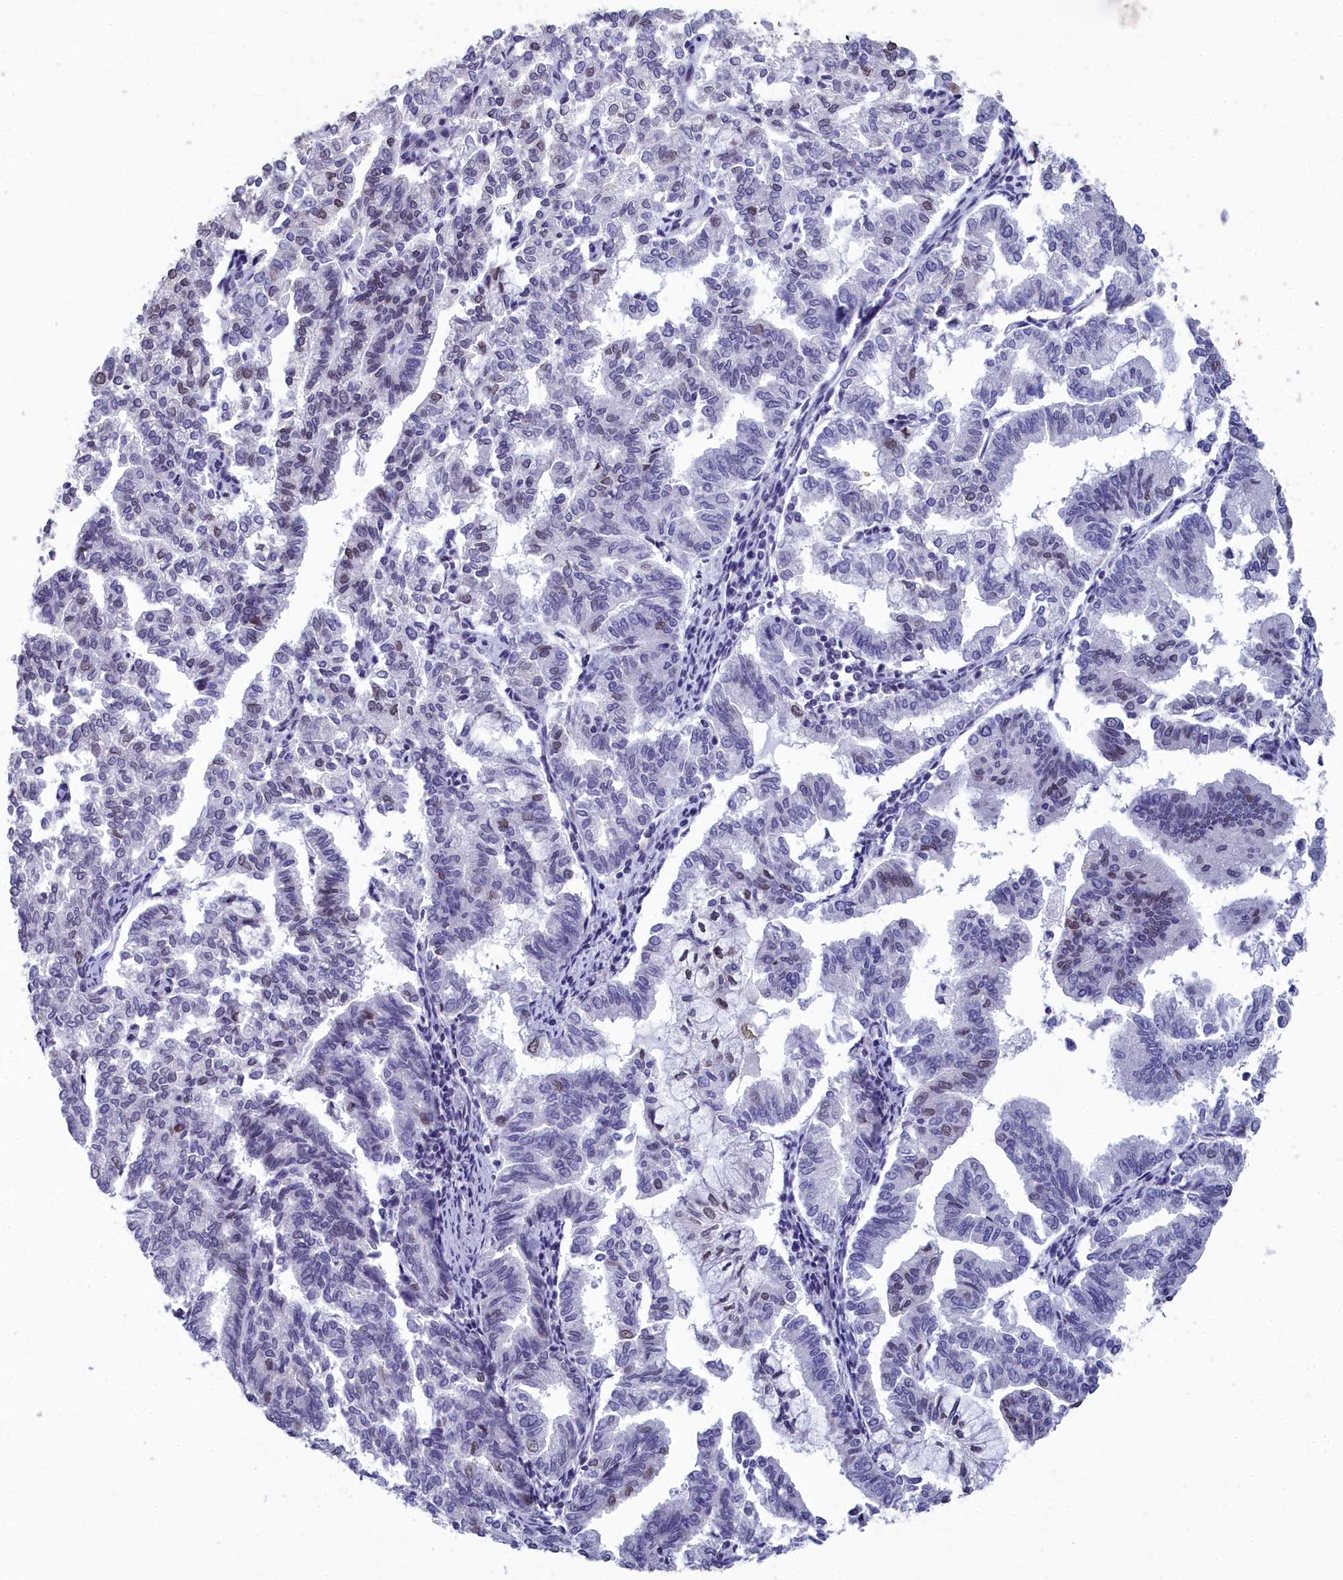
{"staining": {"intensity": "moderate", "quantity": "25%-75%", "location": "nuclear"}, "tissue": "endometrial cancer", "cell_type": "Tumor cells", "image_type": "cancer", "snomed": [{"axis": "morphology", "description": "Adenocarcinoma, NOS"}, {"axis": "topography", "description": "Endometrium"}], "caption": "A medium amount of moderate nuclear staining is appreciated in about 25%-75% of tumor cells in endometrial adenocarcinoma tissue.", "gene": "CCDC97", "patient": {"sex": "female", "age": 79}}